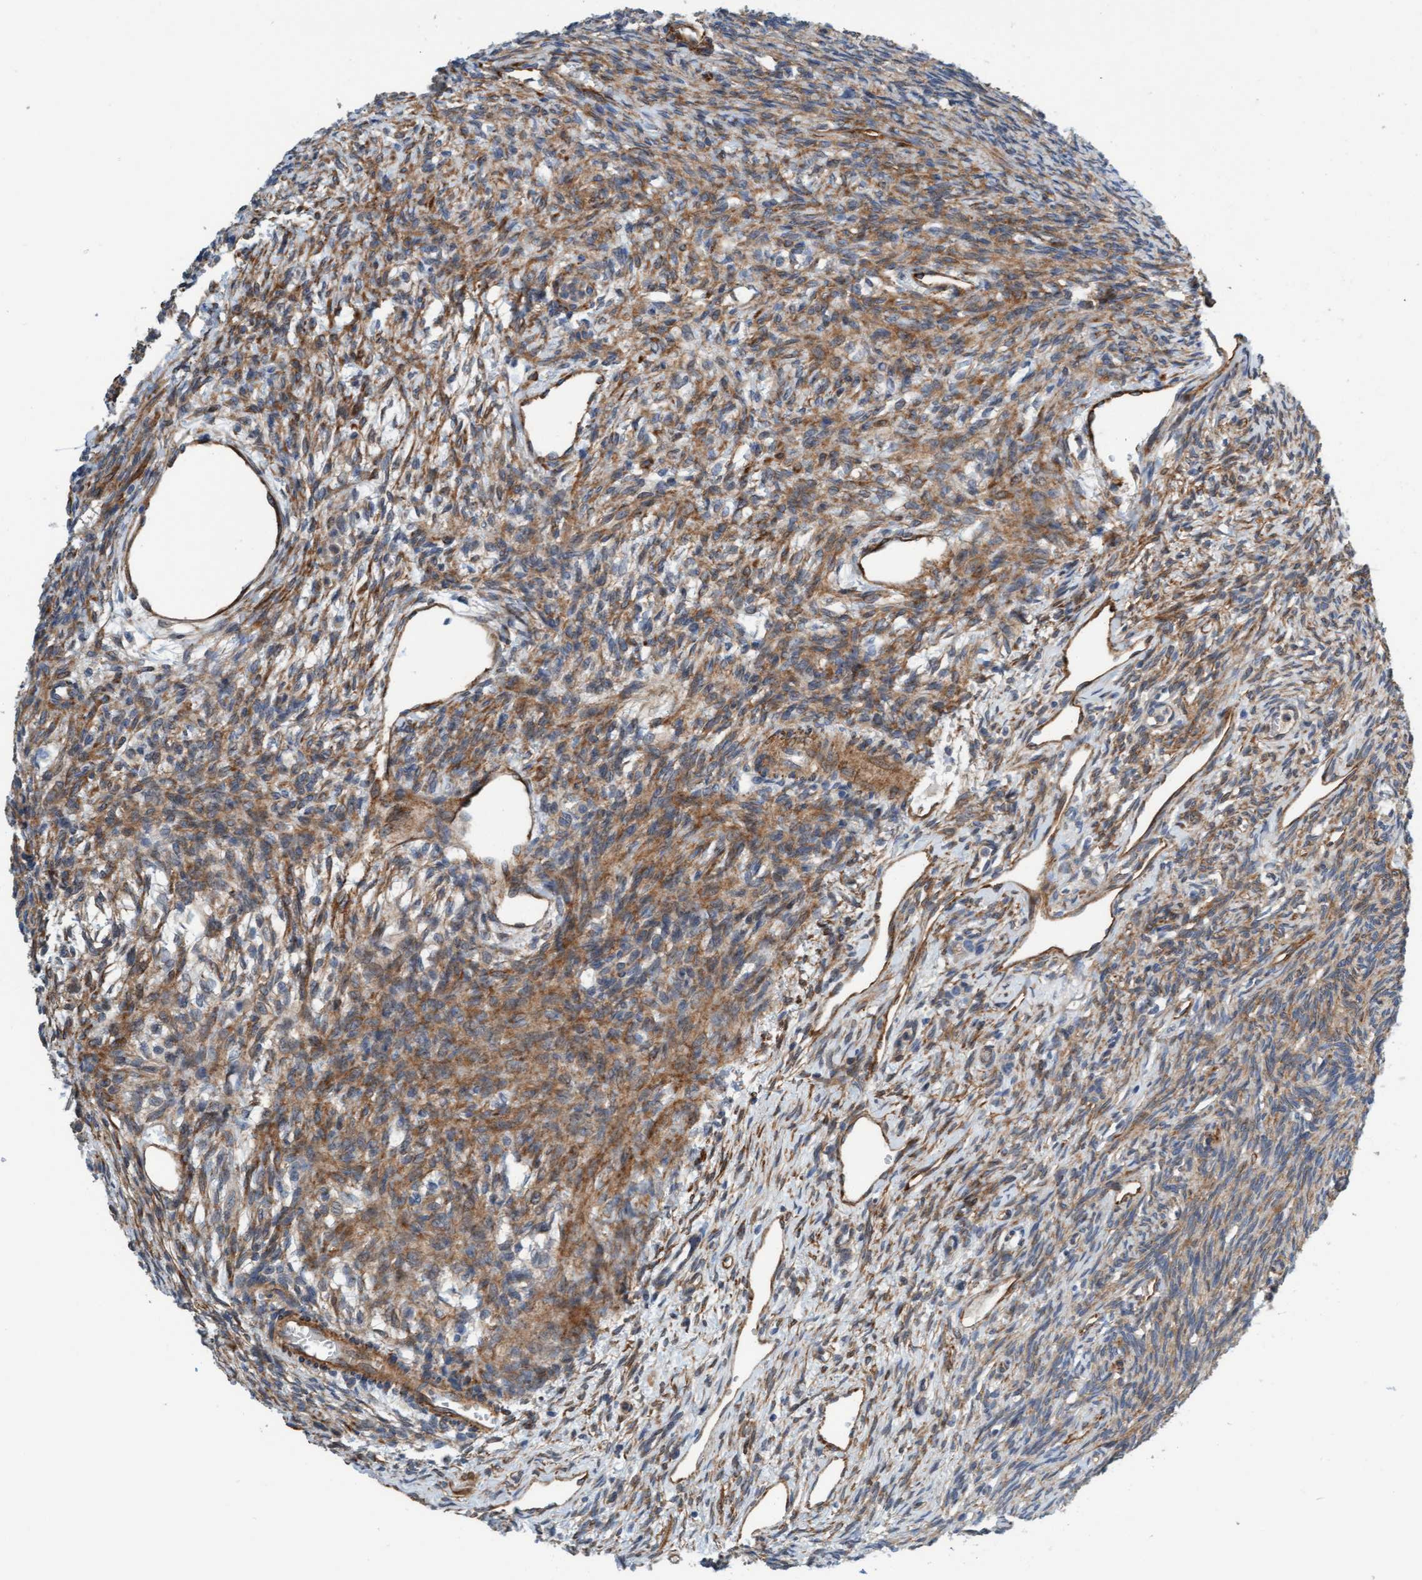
{"staining": {"intensity": "moderate", "quantity": "25%-75%", "location": "cytoplasmic/membranous"}, "tissue": "ovary", "cell_type": "Ovarian stroma cells", "image_type": "normal", "snomed": [{"axis": "morphology", "description": "Normal tissue, NOS"}, {"axis": "topography", "description": "Ovary"}], "caption": "Immunohistochemical staining of unremarkable ovary demonstrates 25%-75% levels of moderate cytoplasmic/membranous protein expression in approximately 25%-75% of ovarian stroma cells. (DAB (3,3'-diaminobenzidine) IHC with brightfield microscopy, high magnification).", "gene": "FMNL3", "patient": {"sex": "female", "age": 33}}